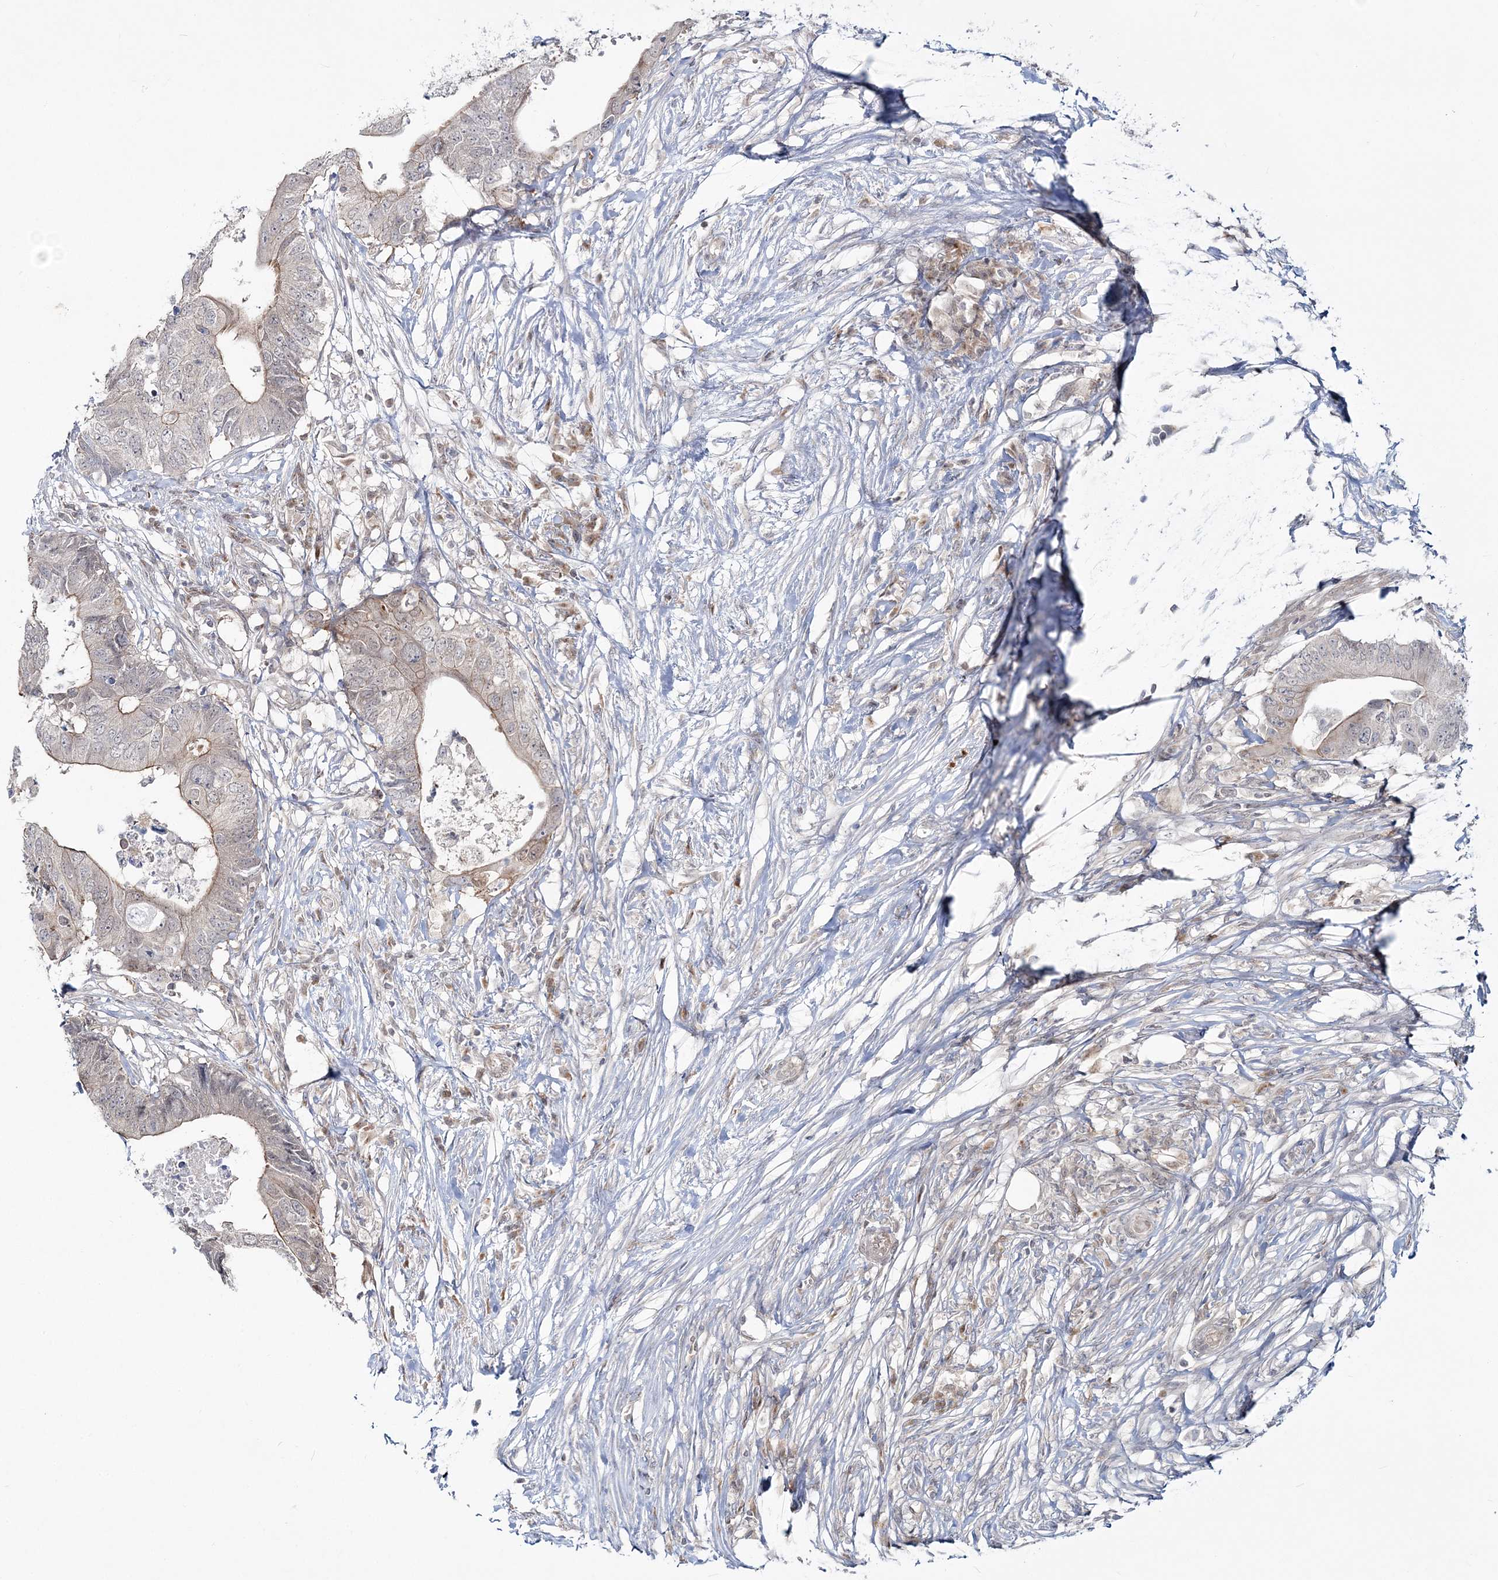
{"staining": {"intensity": "weak", "quantity": "<25%", "location": "cytoplasmic/membranous"}, "tissue": "colorectal cancer", "cell_type": "Tumor cells", "image_type": "cancer", "snomed": [{"axis": "morphology", "description": "Adenocarcinoma, NOS"}, {"axis": "topography", "description": "Colon"}], "caption": "Histopathology image shows no significant protein positivity in tumor cells of colorectal cancer (adenocarcinoma).", "gene": "ZFAND6", "patient": {"sex": "male", "age": 71}}